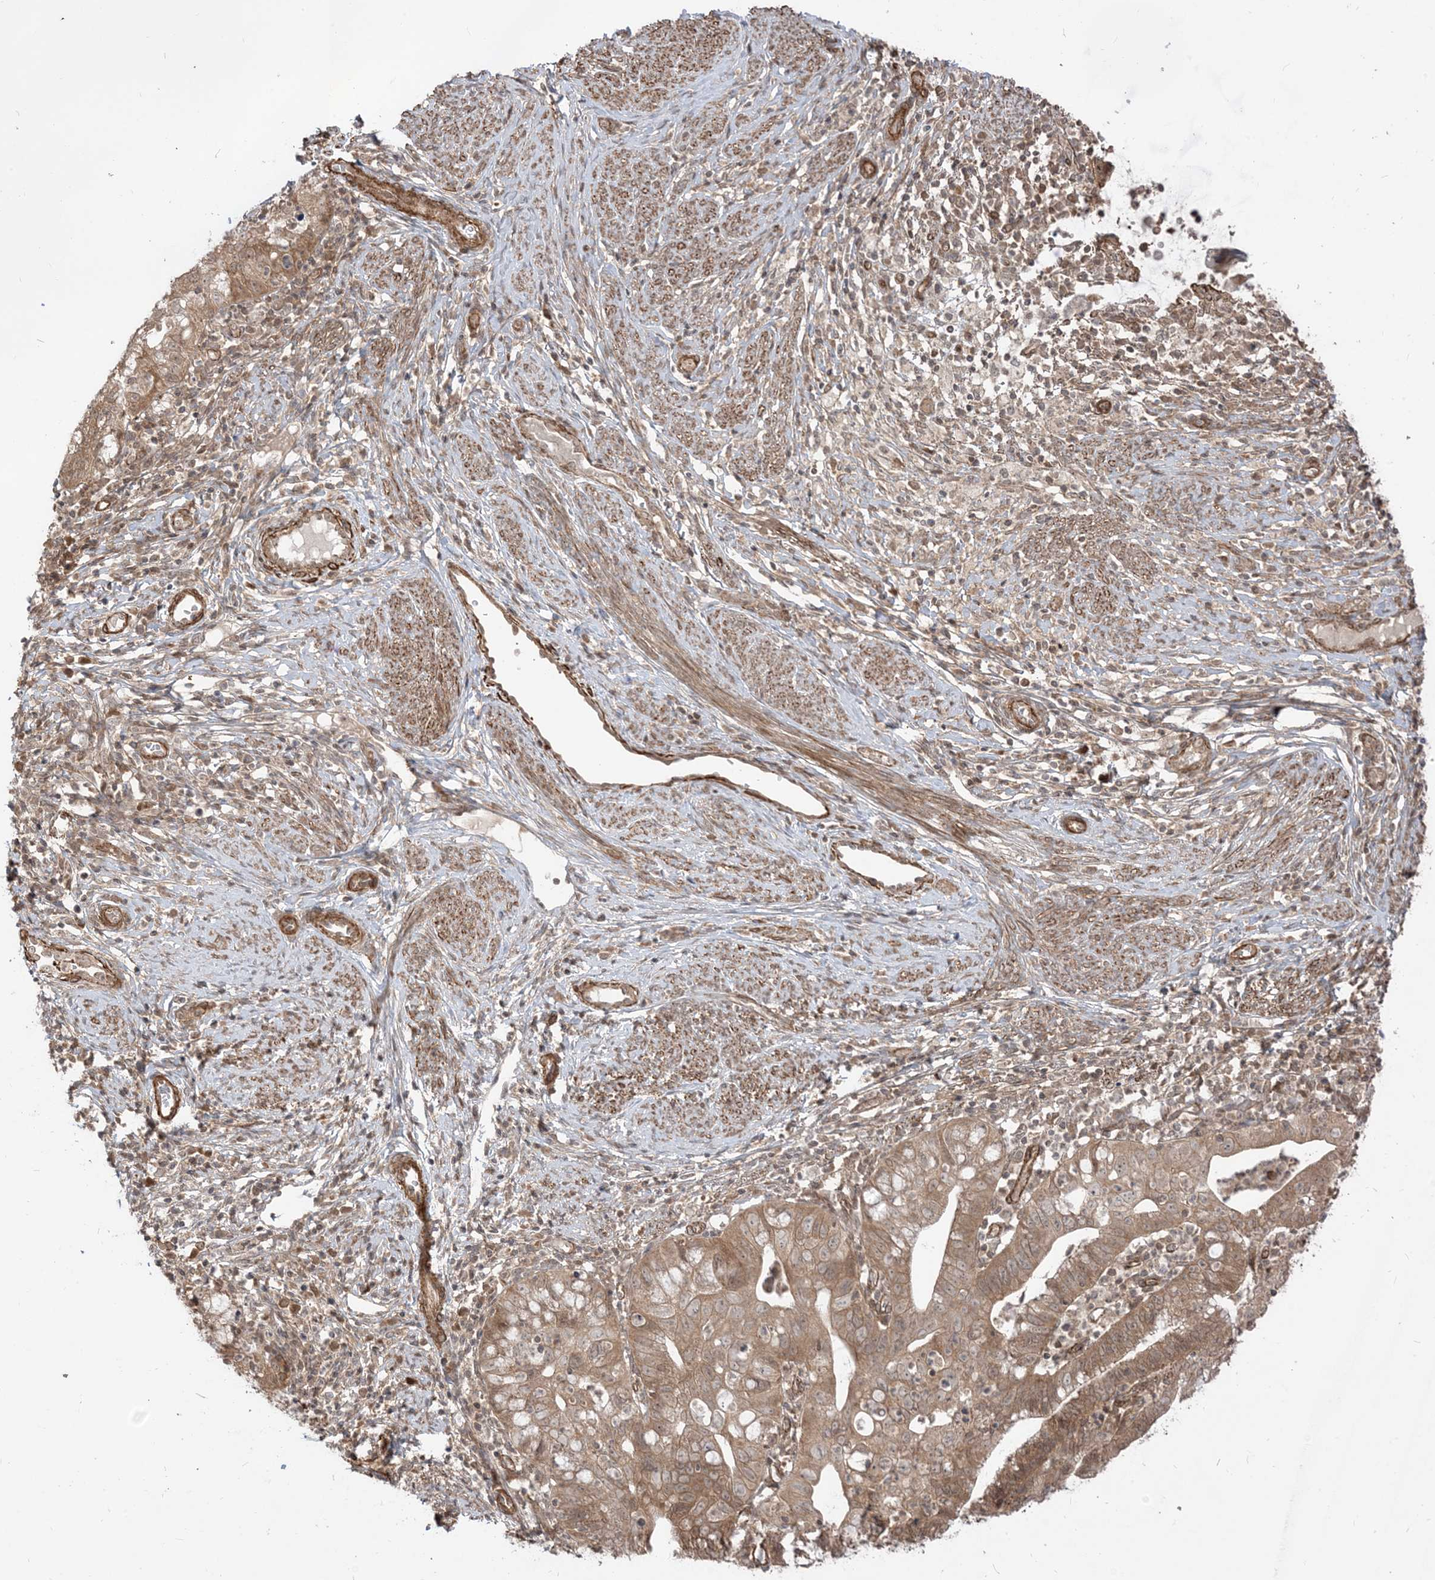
{"staining": {"intensity": "moderate", "quantity": ">75%", "location": "cytoplasmic/membranous"}, "tissue": "cervical cancer", "cell_type": "Tumor cells", "image_type": "cancer", "snomed": [{"axis": "morphology", "description": "Adenocarcinoma, NOS"}, {"axis": "topography", "description": "Cervix"}], "caption": "IHC micrograph of human adenocarcinoma (cervical) stained for a protein (brown), which demonstrates medium levels of moderate cytoplasmic/membranous expression in about >75% of tumor cells.", "gene": "TBCC", "patient": {"sex": "female", "age": 36}}